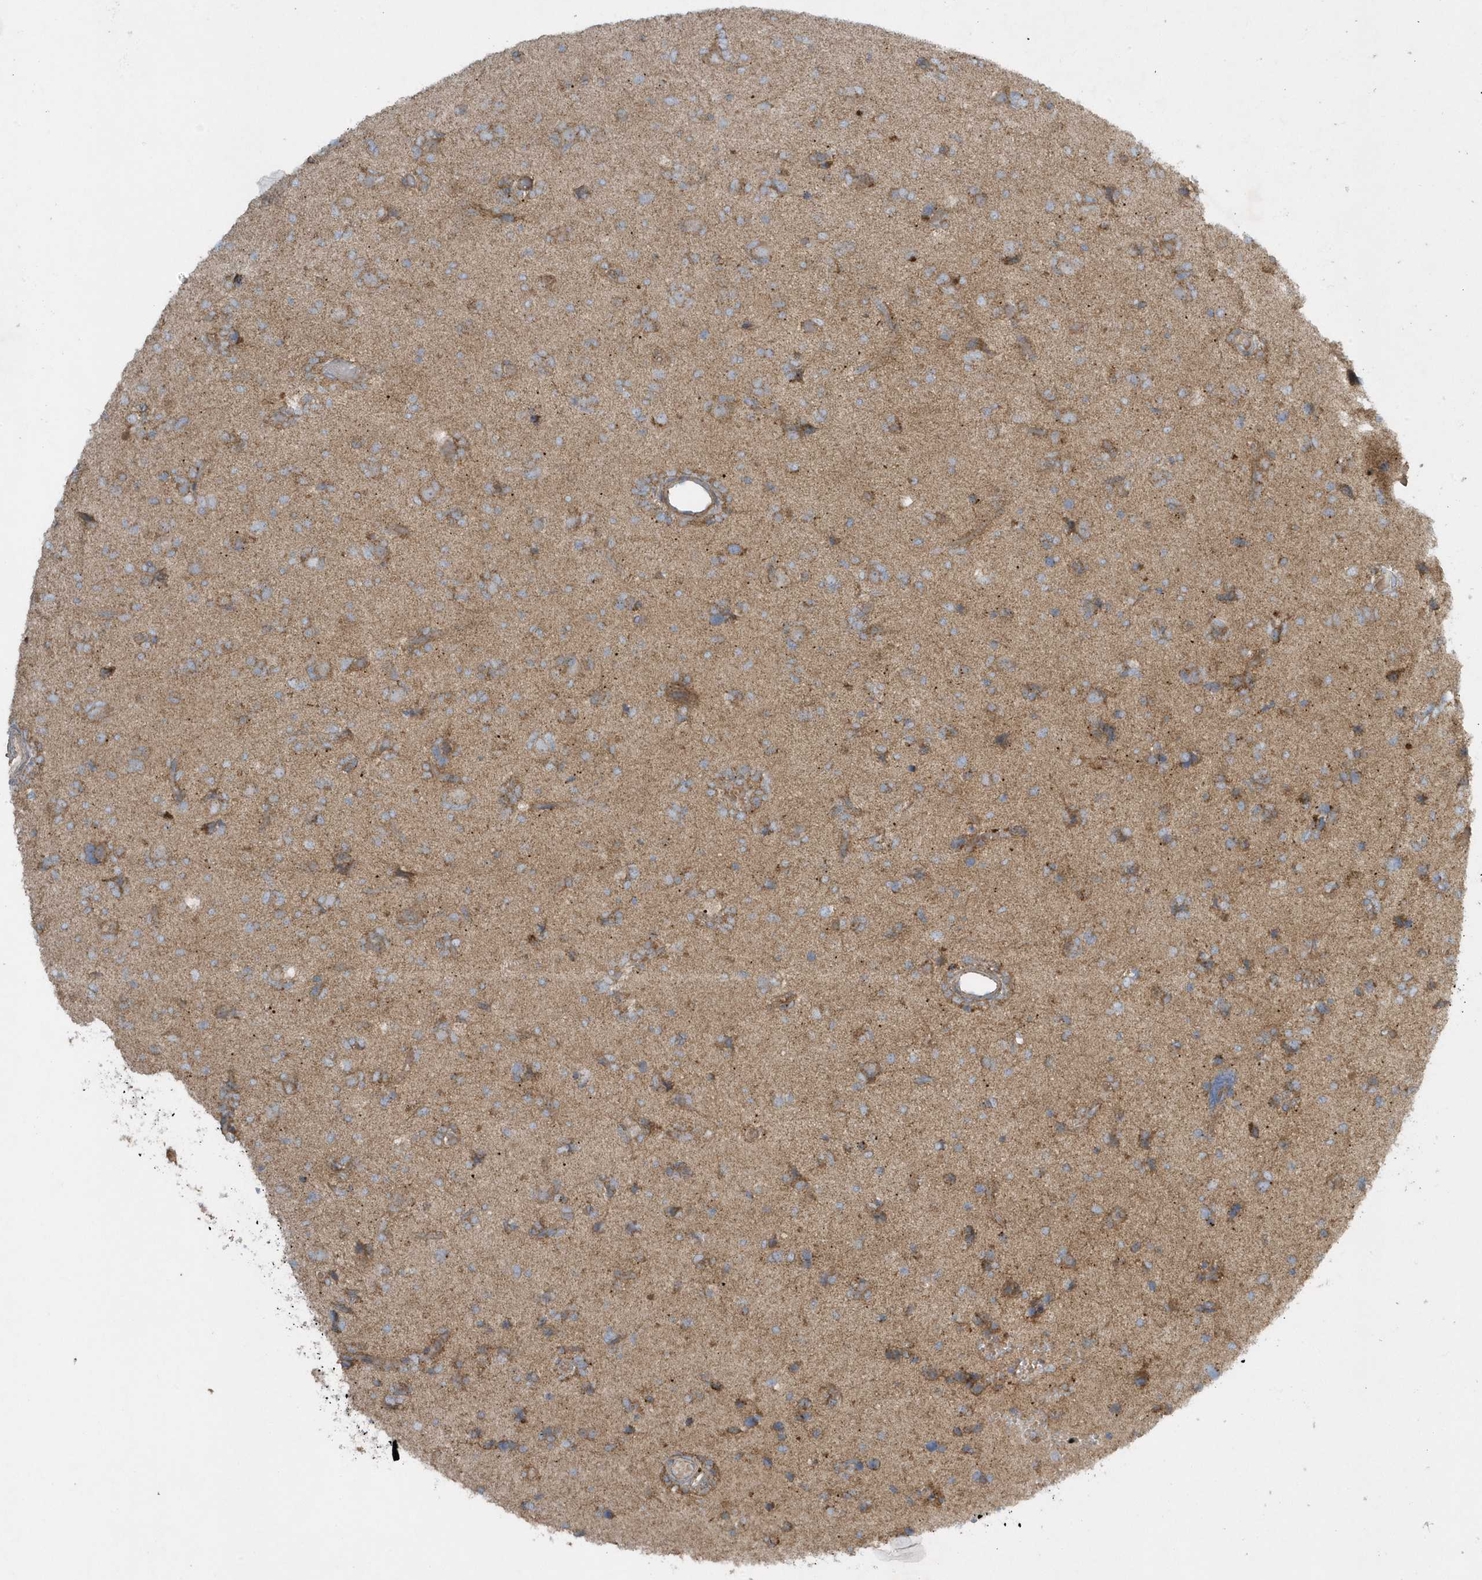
{"staining": {"intensity": "moderate", "quantity": "25%-75%", "location": "cytoplasmic/membranous"}, "tissue": "glioma", "cell_type": "Tumor cells", "image_type": "cancer", "snomed": [{"axis": "morphology", "description": "Glioma, malignant, High grade"}, {"axis": "topography", "description": "Brain"}], "caption": "Brown immunohistochemical staining in high-grade glioma (malignant) demonstrates moderate cytoplasmic/membranous expression in approximately 25%-75% of tumor cells.", "gene": "SLC38A2", "patient": {"sex": "female", "age": 59}}